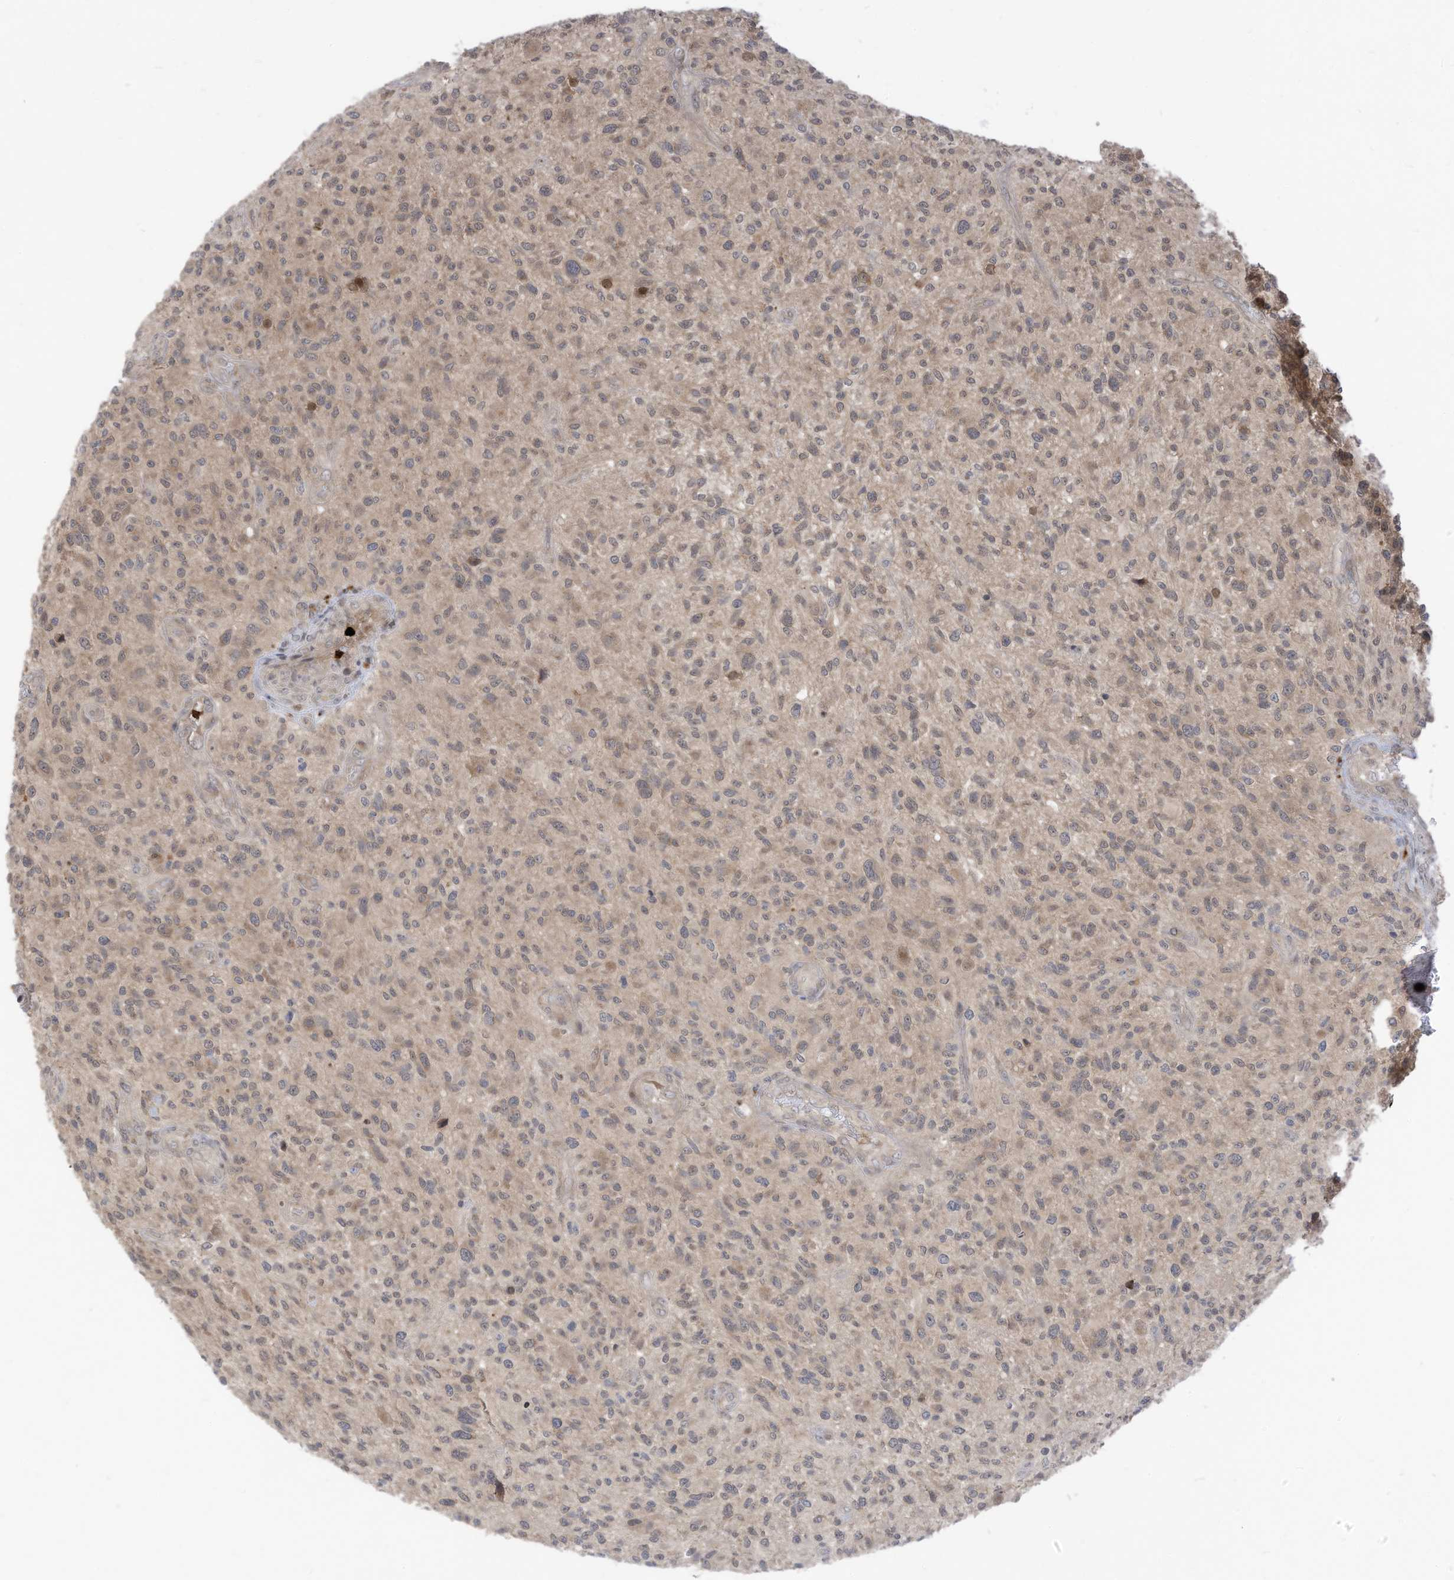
{"staining": {"intensity": "weak", "quantity": ">75%", "location": "cytoplasmic/membranous"}, "tissue": "glioma", "cell_type": "Tumor cells", "image_type": "cancer", "snomed": [{"axis": "morphology", "description": "Glioma, malignant, High grade"}, {"axis": "topography", "description": "Brain"}], "caption": "High-power microscopy captured an immunohistochemistry histopathology image of high-grade glioma (malignant), revealing weak cytoplasmic/membranous expression in approximately >75% of tumor cells.", "gene": "CNKSR1", "patient": {"sex": "male", "age": 47}}